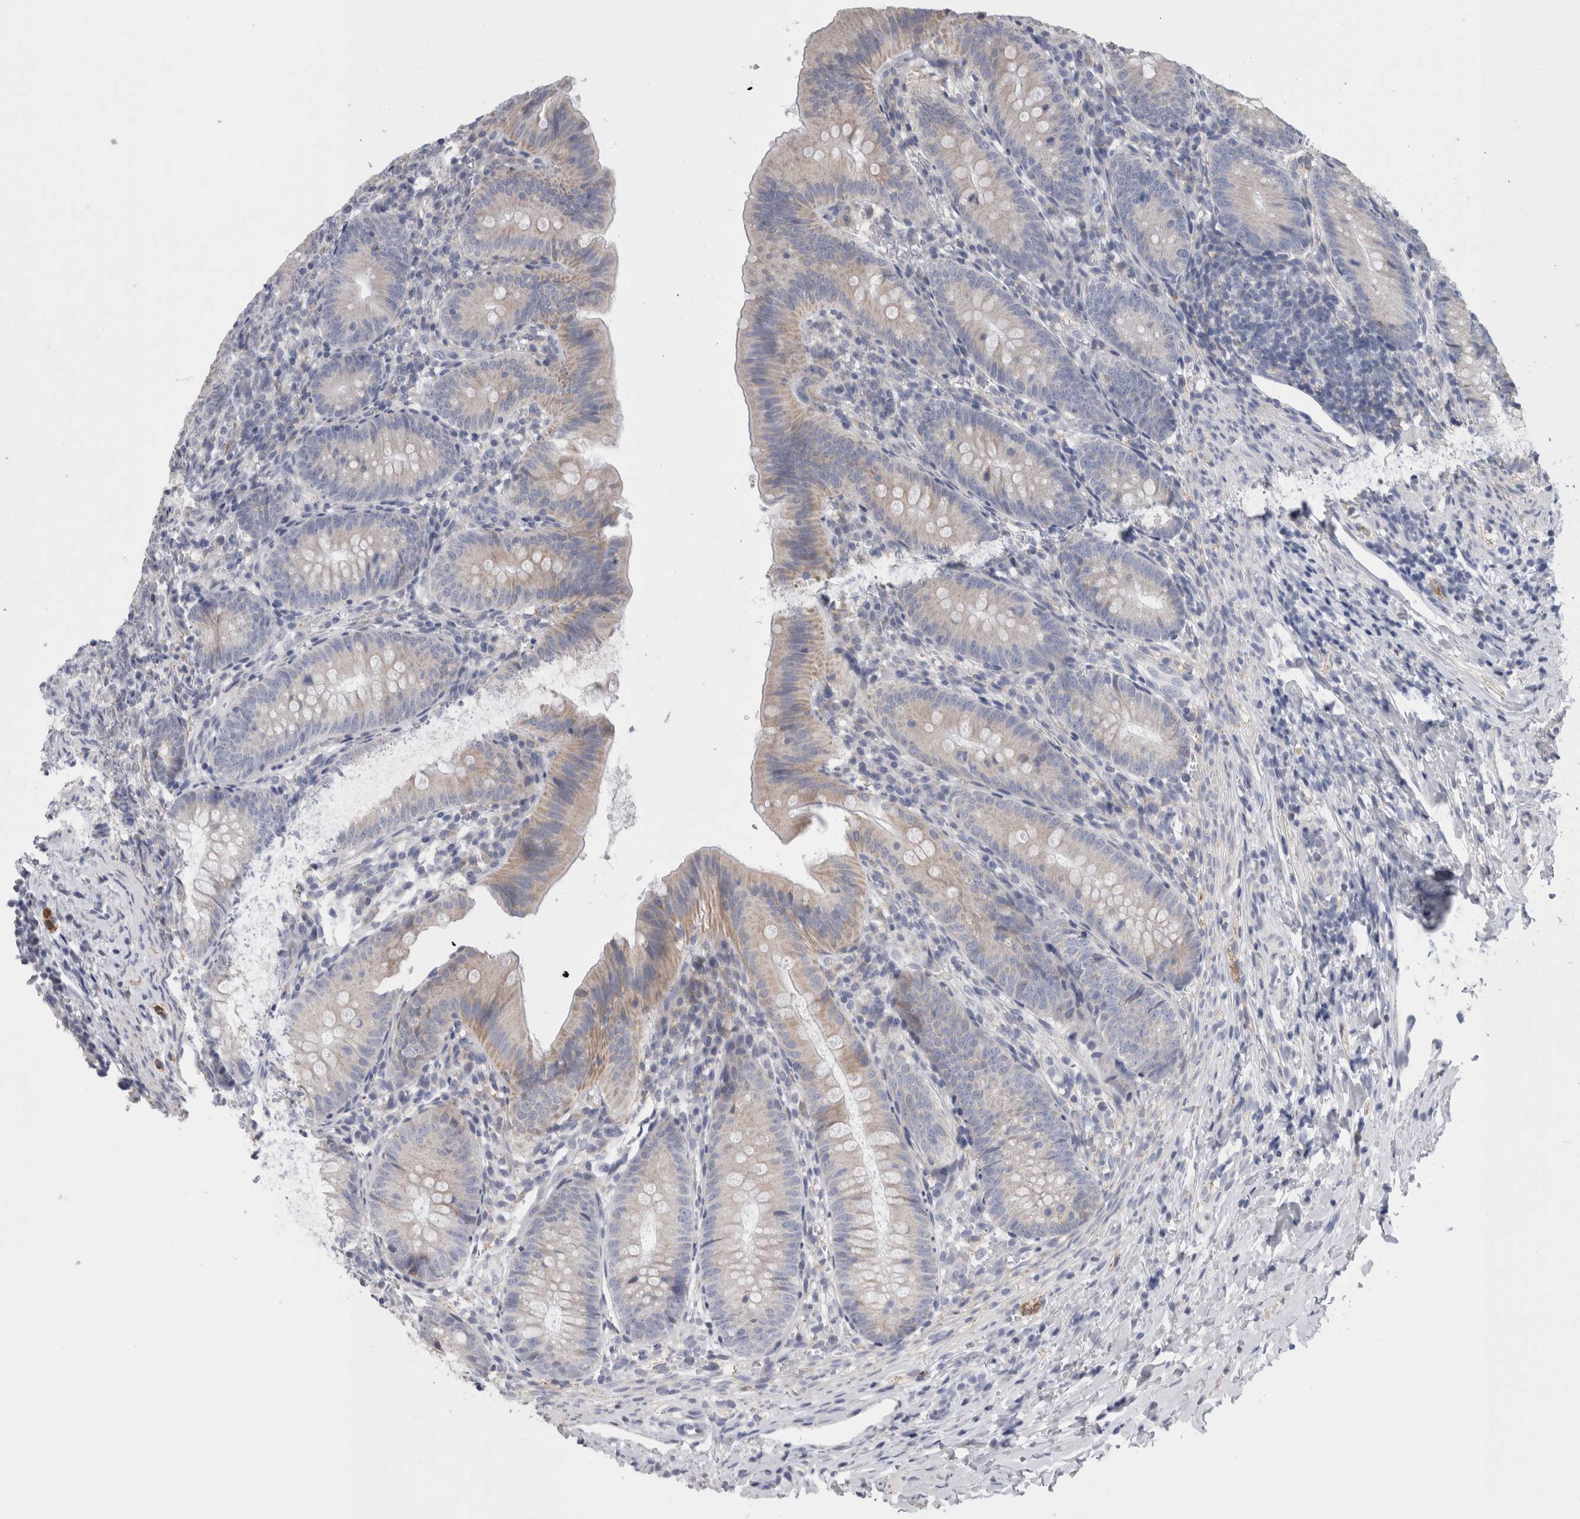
{"staining": {"intensity": "weak", "quantity": "25%-75%", "location": "cytoplasmic/membranous"}, "tissue": "appendix", "cell_type": "Glandular cells", "image_type": "normal", "snomed": [{"axis": "morphology", "description": "Normal tissue, NOS"}, {"axis": "topography", "description": "Appendix"}], "caption": "The image exhibits a brown stain indicating the presence of a protein in the cytoplasmic/membranous of glandular cells in appendix. Using DAB (brown) and hematoxylin (blue) stains, captured at high magnification using brightfield microscopy.", "gene": "GDAP1", "patient": {"sex": "male", "age": 1}}